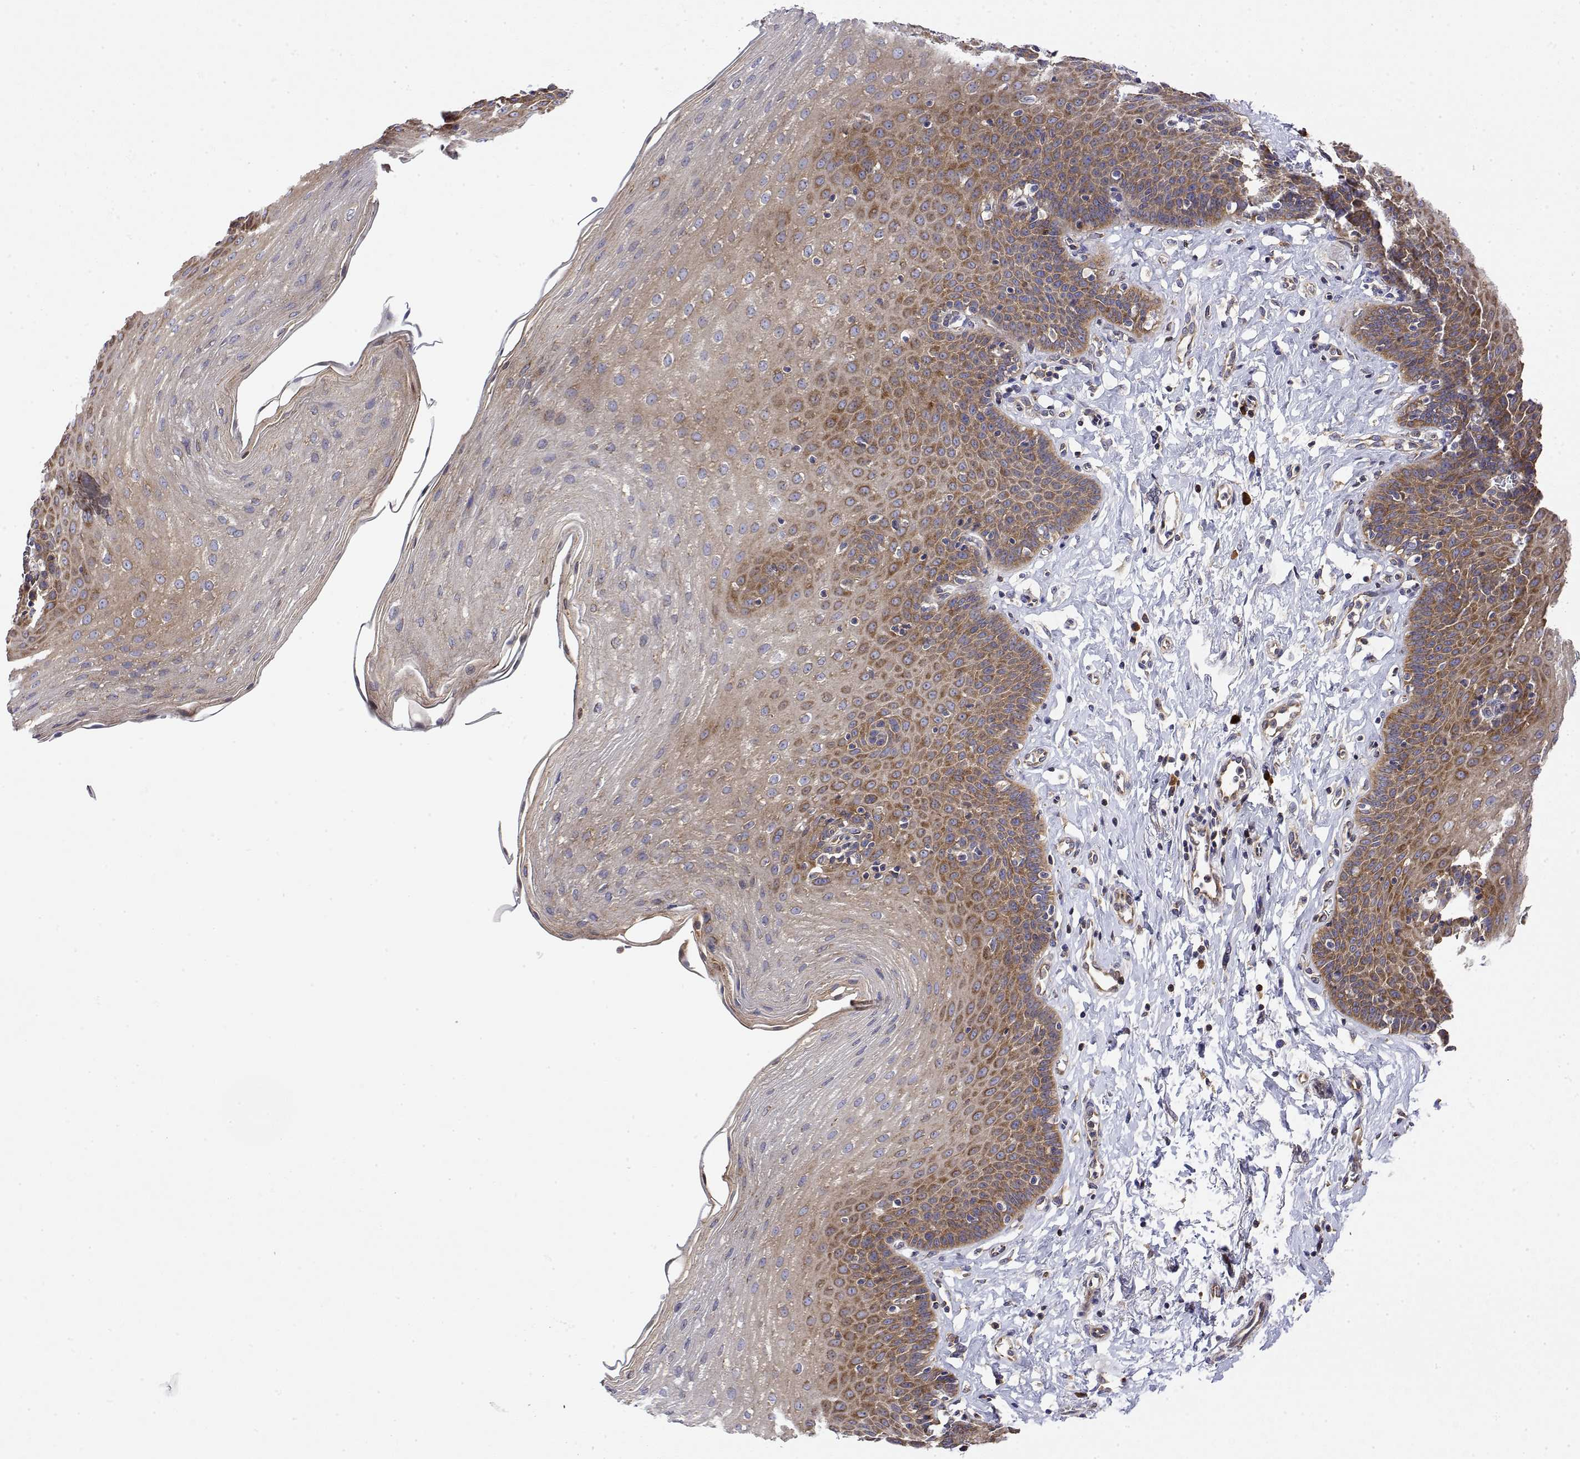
{"staining": {"intensity": "moderate", "quantity": ">75%", "location": "cytoplasmic/membranous"}, "tissue": "esophagus", "cell_type": "Squamous epithelial cells", "image_type": "normal", "snomed": [{"axis": "morphology", "description": "Normal tissue, NOS"}, {"axis": "topography", "description": "Esophagus"}], "caption": "Esophagus stained for a protein (brown) shows moderate cytoplasmic/membranous positive expression in approximately >75% of squamous epithelial cells.", "gene": "EEF1G", "patient": {"sex": "female", "age": 81}}